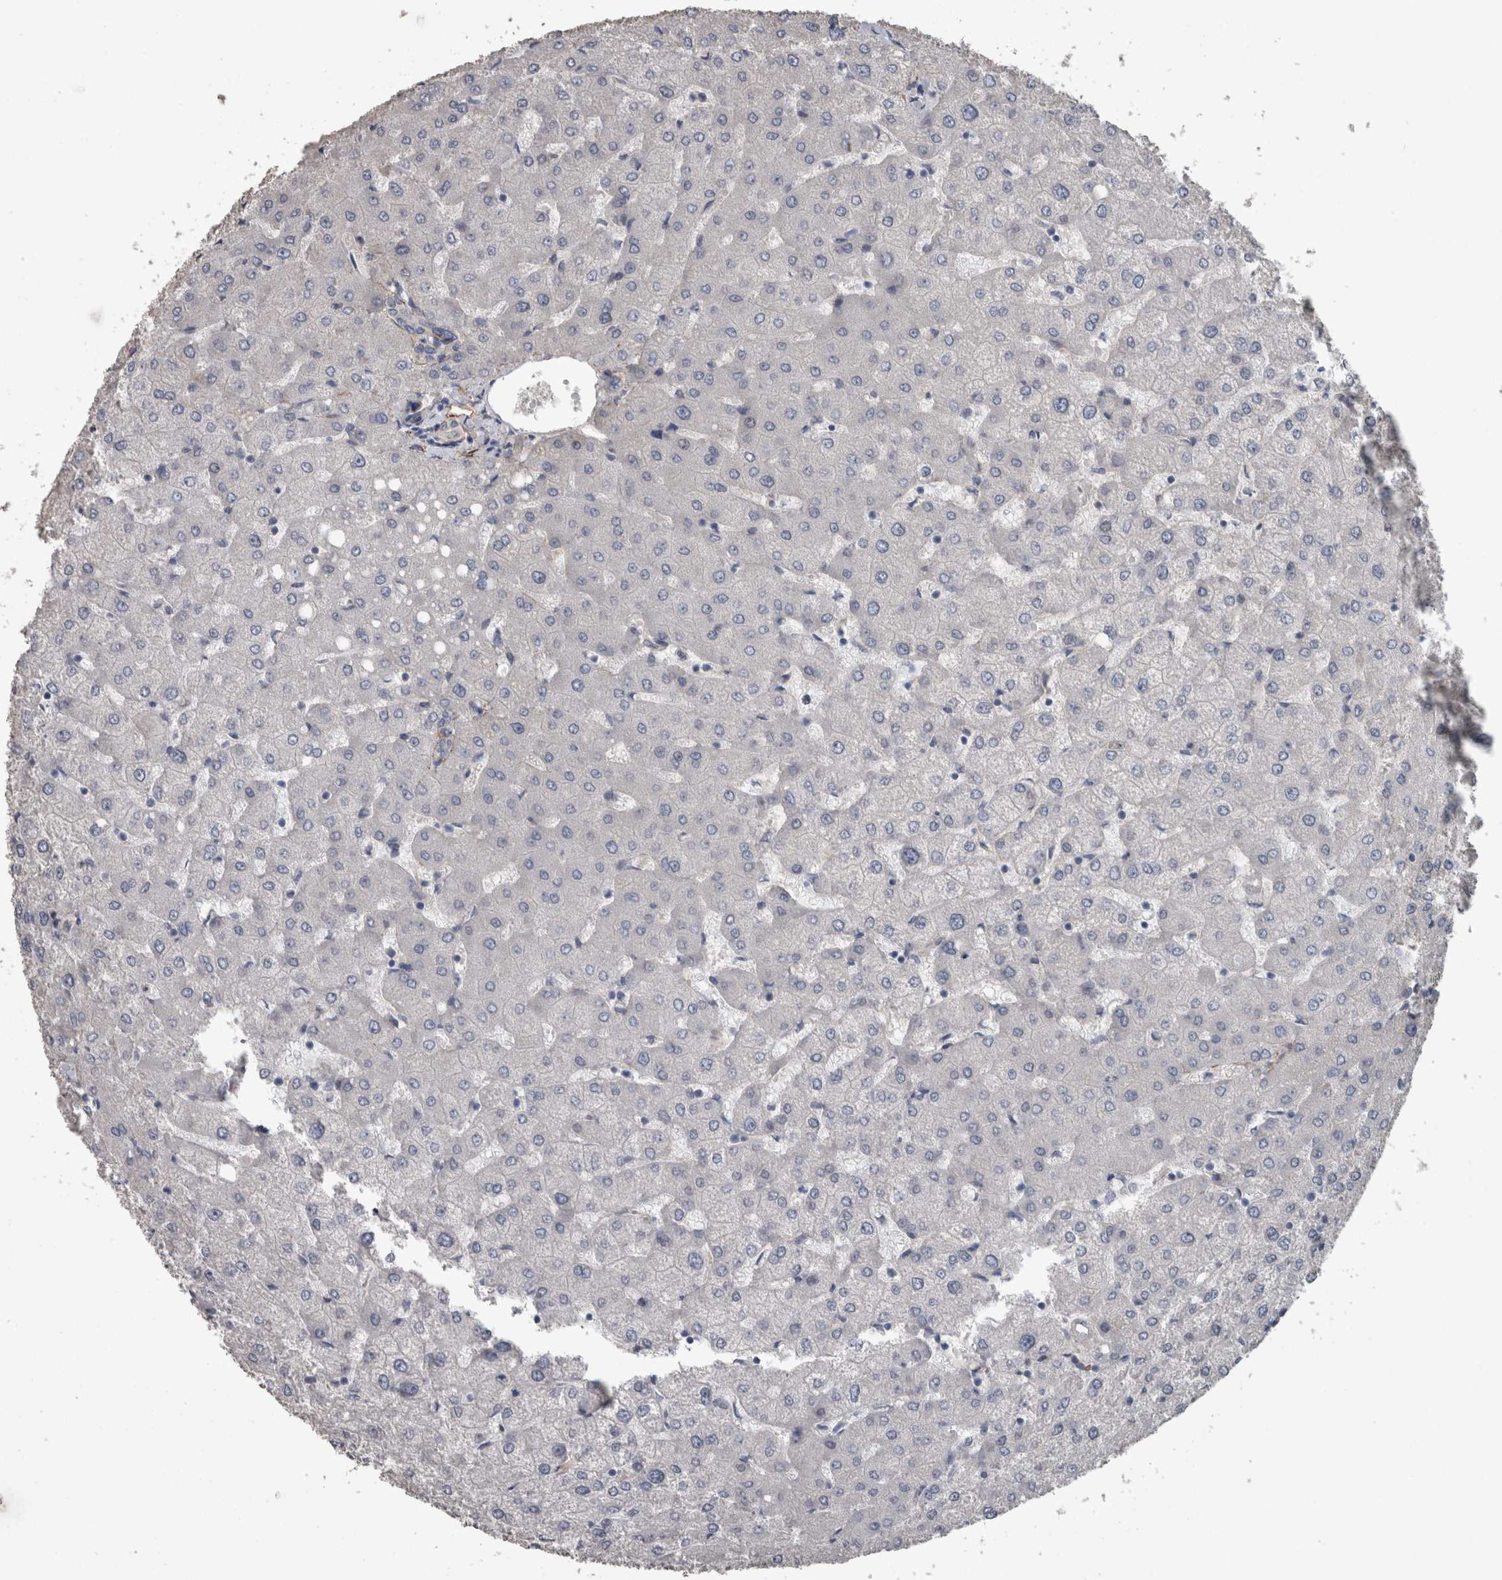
{"staining": {"intensity": "negative", "quantity": "none", "location": "none"}, "tissue": "liver", "cell_type": "Cholangiocytes", "image_type": "normal", "snomed": [{"axis": "morphology", "description": "Normal tissue, NOS"}, {"axis": "topography", "description": "Liver"}], "caption": "Normal liver was stained to show a protein in brown. There is no significant positivity in cholangiocytes.", "gene": "EFEMP2", "patient": {"sex": "female", "age": 54}}